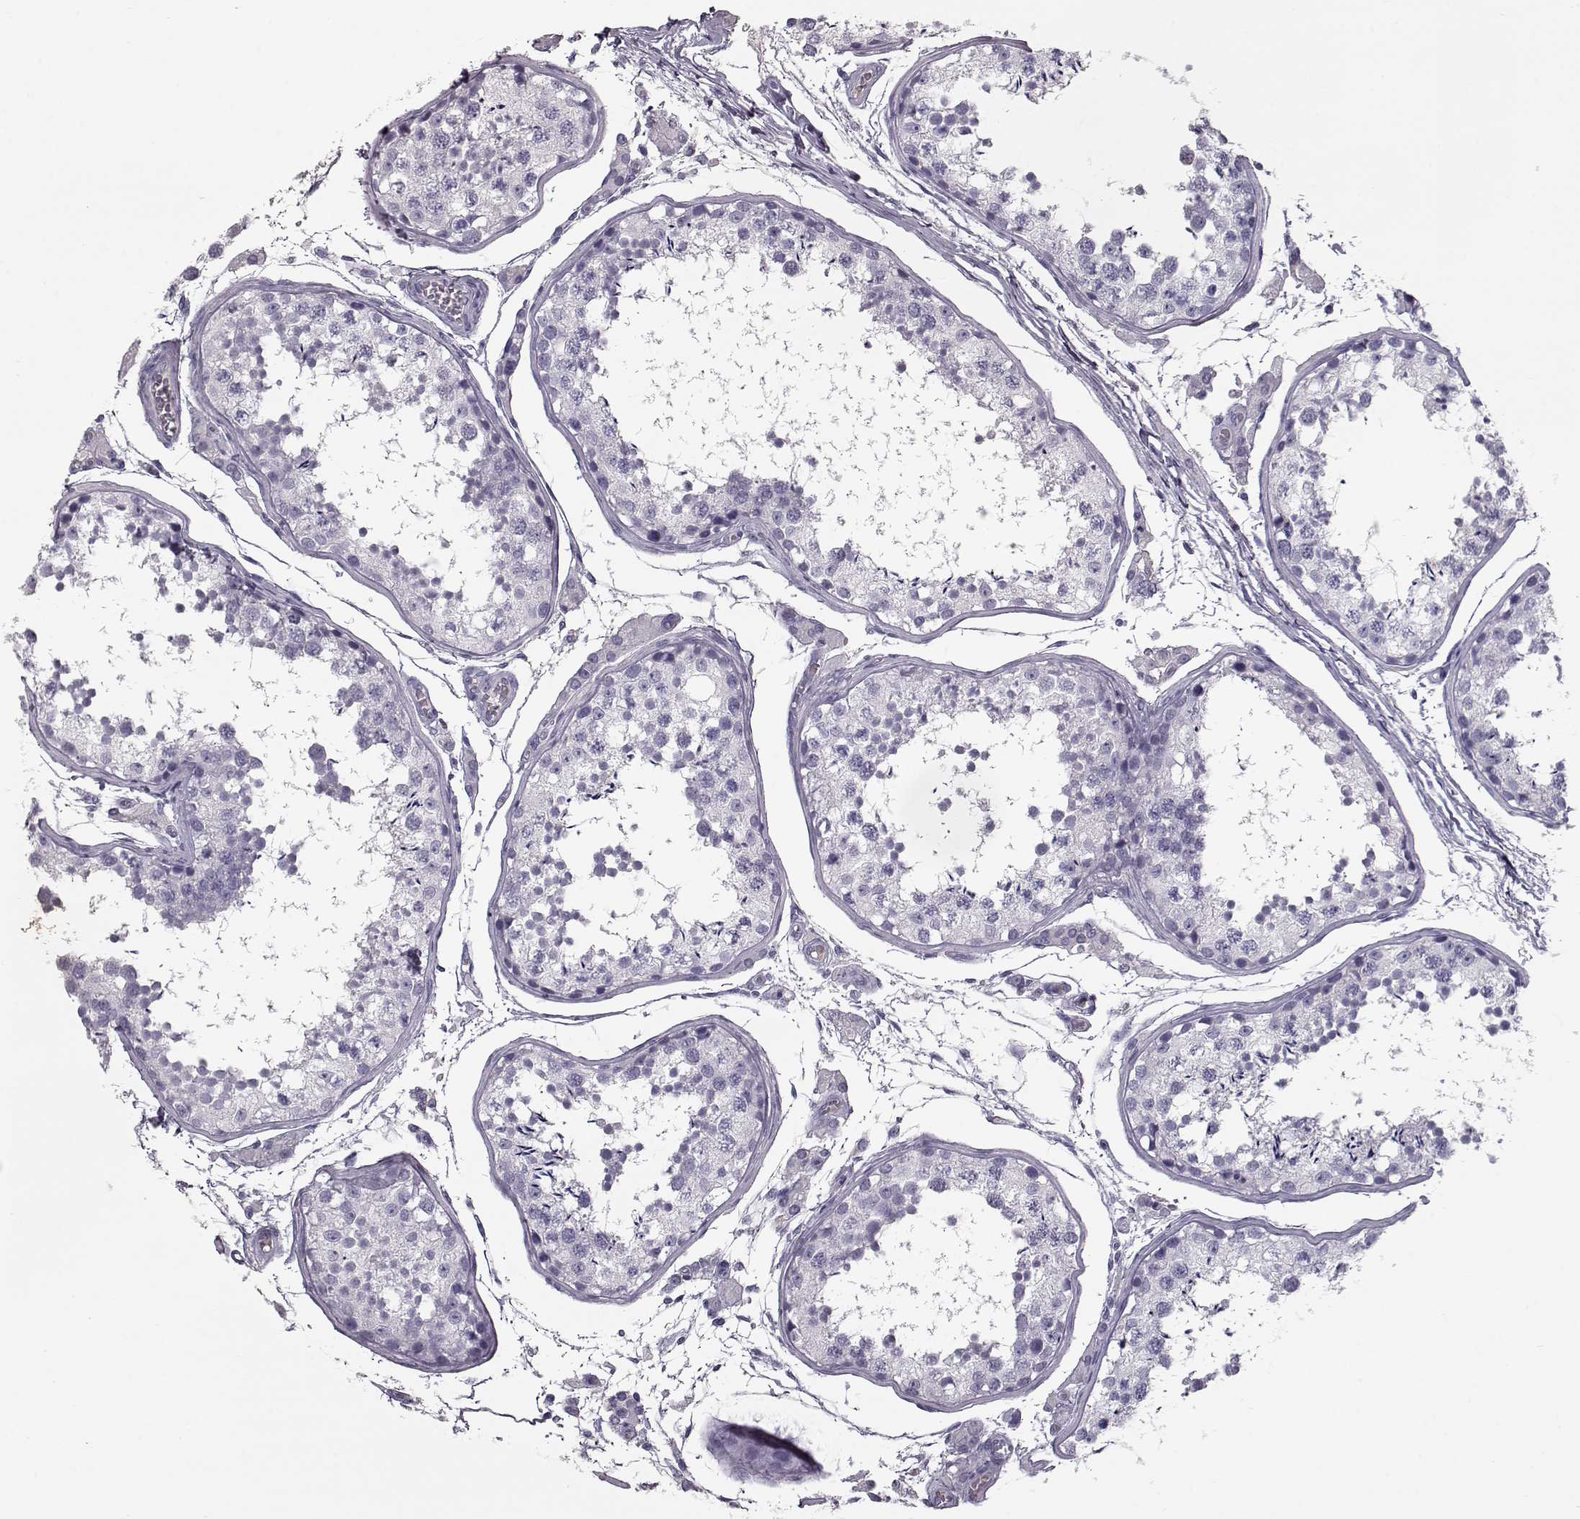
{"staining": {"intensity": "negative", "quantity": "none", "location": "none"}, "tissue": "testis", "cell_type": "Cells in seminiferous ducts", "image_type": "normal", "snomed": [{"axis": "morphology", "description": "Normal tissue, NOS"}, {"axis": "topography", "description": "Testis"}], "caption": "Cells in seminiferous ducts show no significant positivity in benign testis.", "gene": "CCL19", "patient": {"sex": "male", "age": 29}}